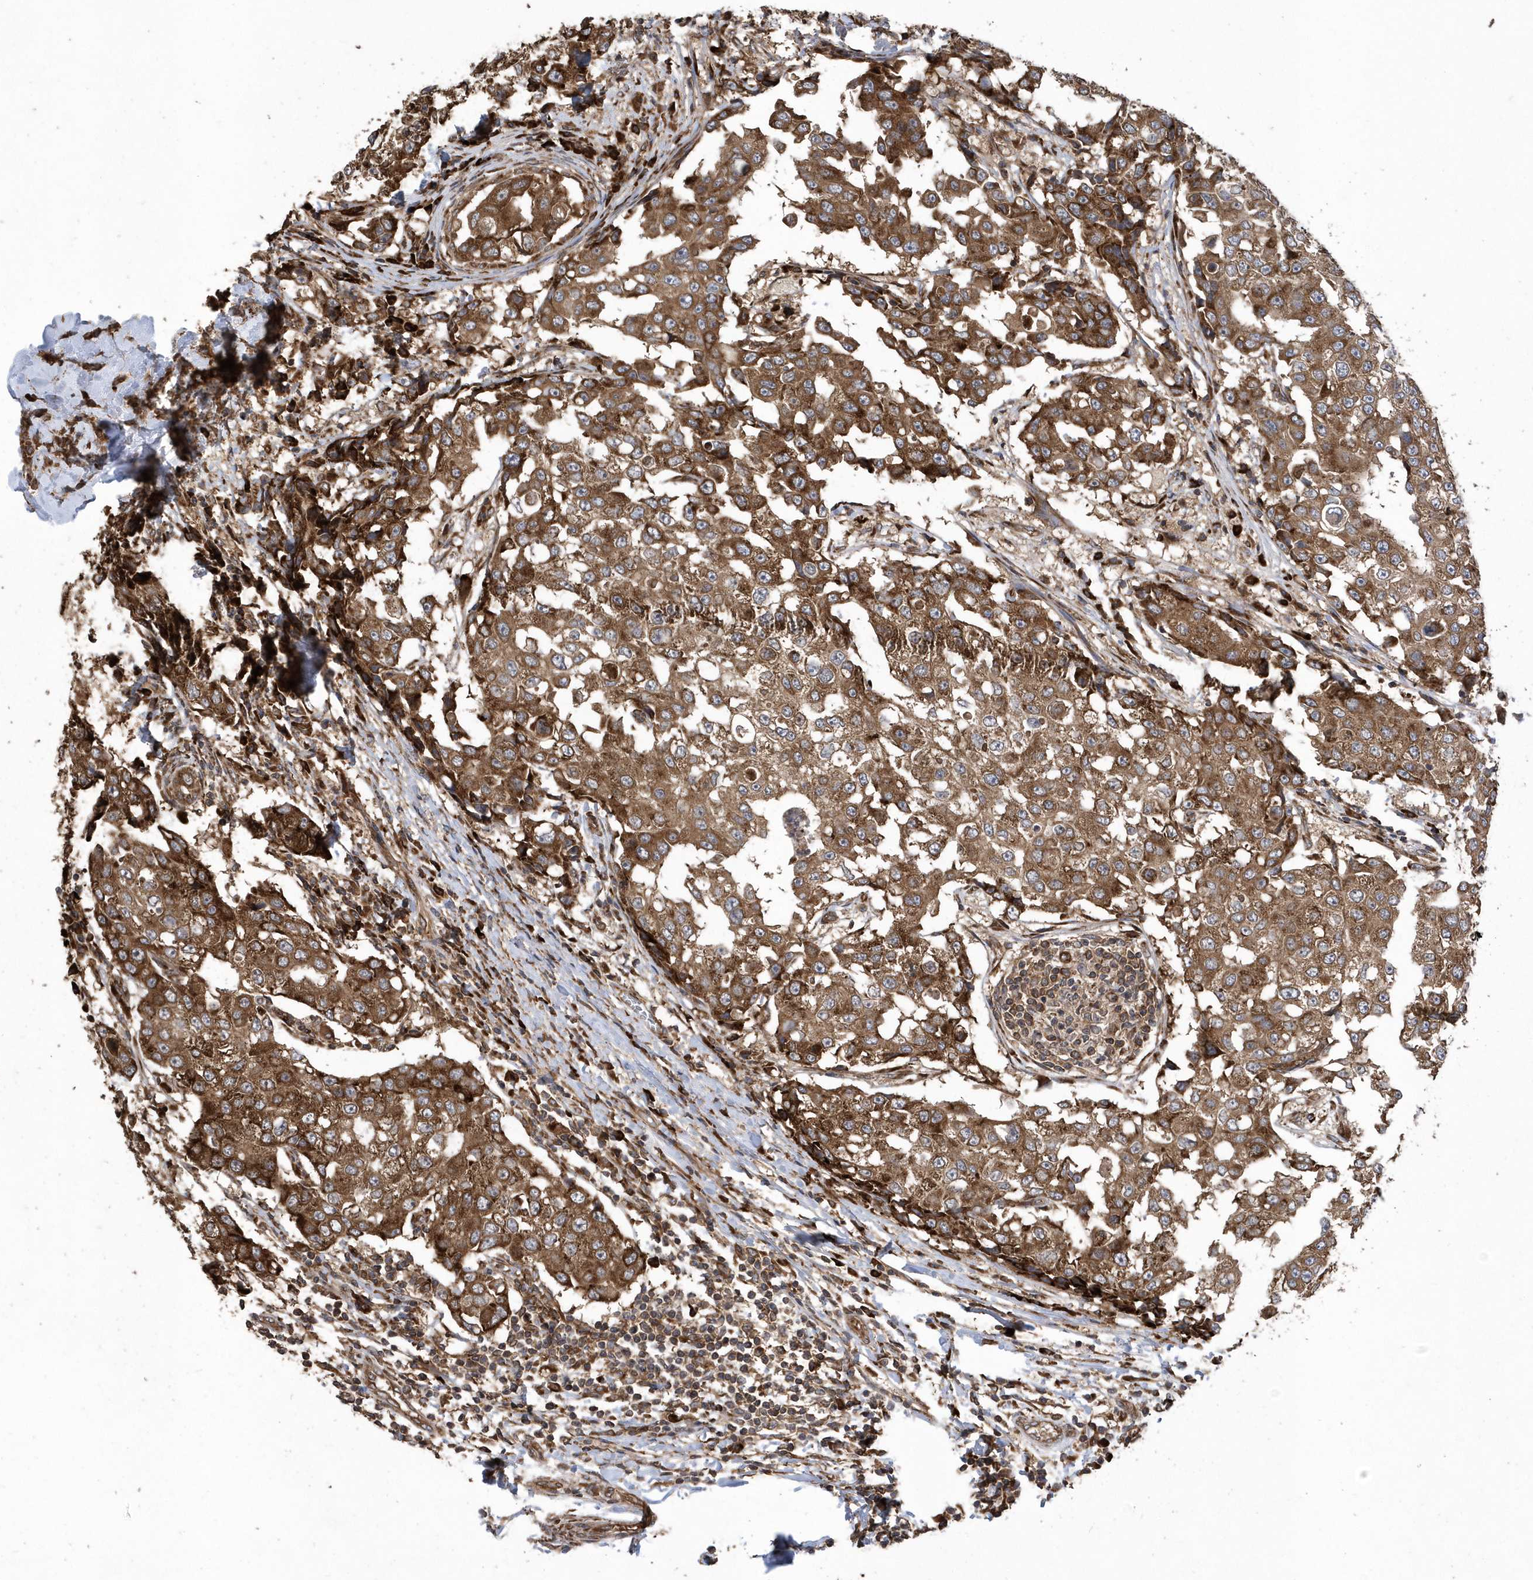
{"staining": {"intensity": "strong", "quantity": ">75%", "location": "cytoplasmic/membranous"}, "tissue": "breast cancer", "cell_type": "Tumor cells", "image_type": "cancer", "snomed": [{"axis": "morphology", "description": "Duct carcinoma"}, {"axis": "topography", "description": "Breast"}], "caption": "Strong cytoplasmic/membranous staining is appreciated in approximately >75% of tumor cells in breast cancer (intraductal carcinoma).", "gene": "WASHC5", "patient": {"sex": "female", "age": 27}}